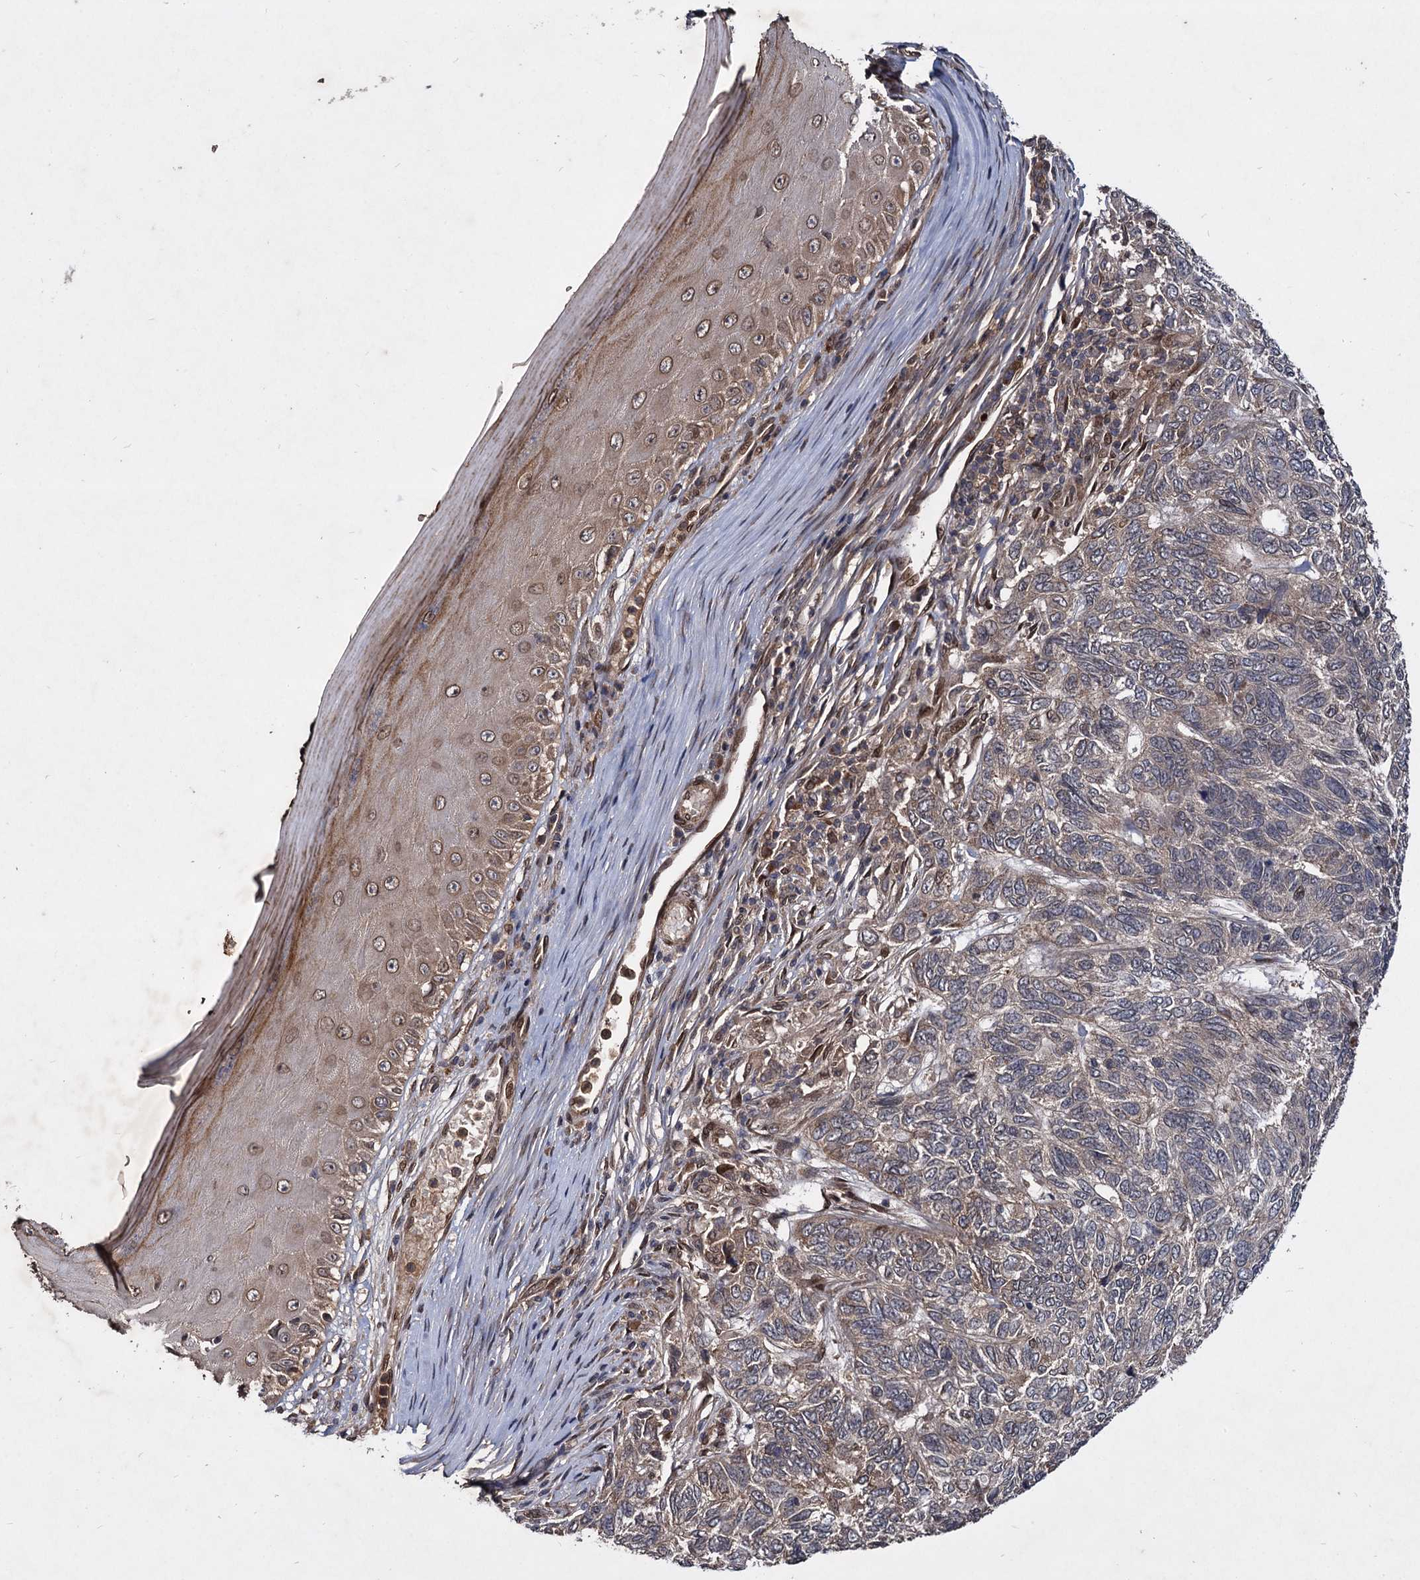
{"staining": {"intensity": "weak", "quantity": ">75%", "location": "cytoplasmic/membranous"}, "tissue": "skin cancer", "cell_type": "Tumor cells", "image_type": "cancer", "snomed": [{"axis": "morphology", "description": "Basal cell carcinoma"}, {"axis": "topography", "description": "Skin"}], "caption": "Human basal cell carcinoma (skin) stained for a protein (brown) shows weak cytoplasmic/membranous positive staining in approximately >75% of tumor cells.", "gene": "DCP1B", "patient": {"sex": "female", "age": 65}}